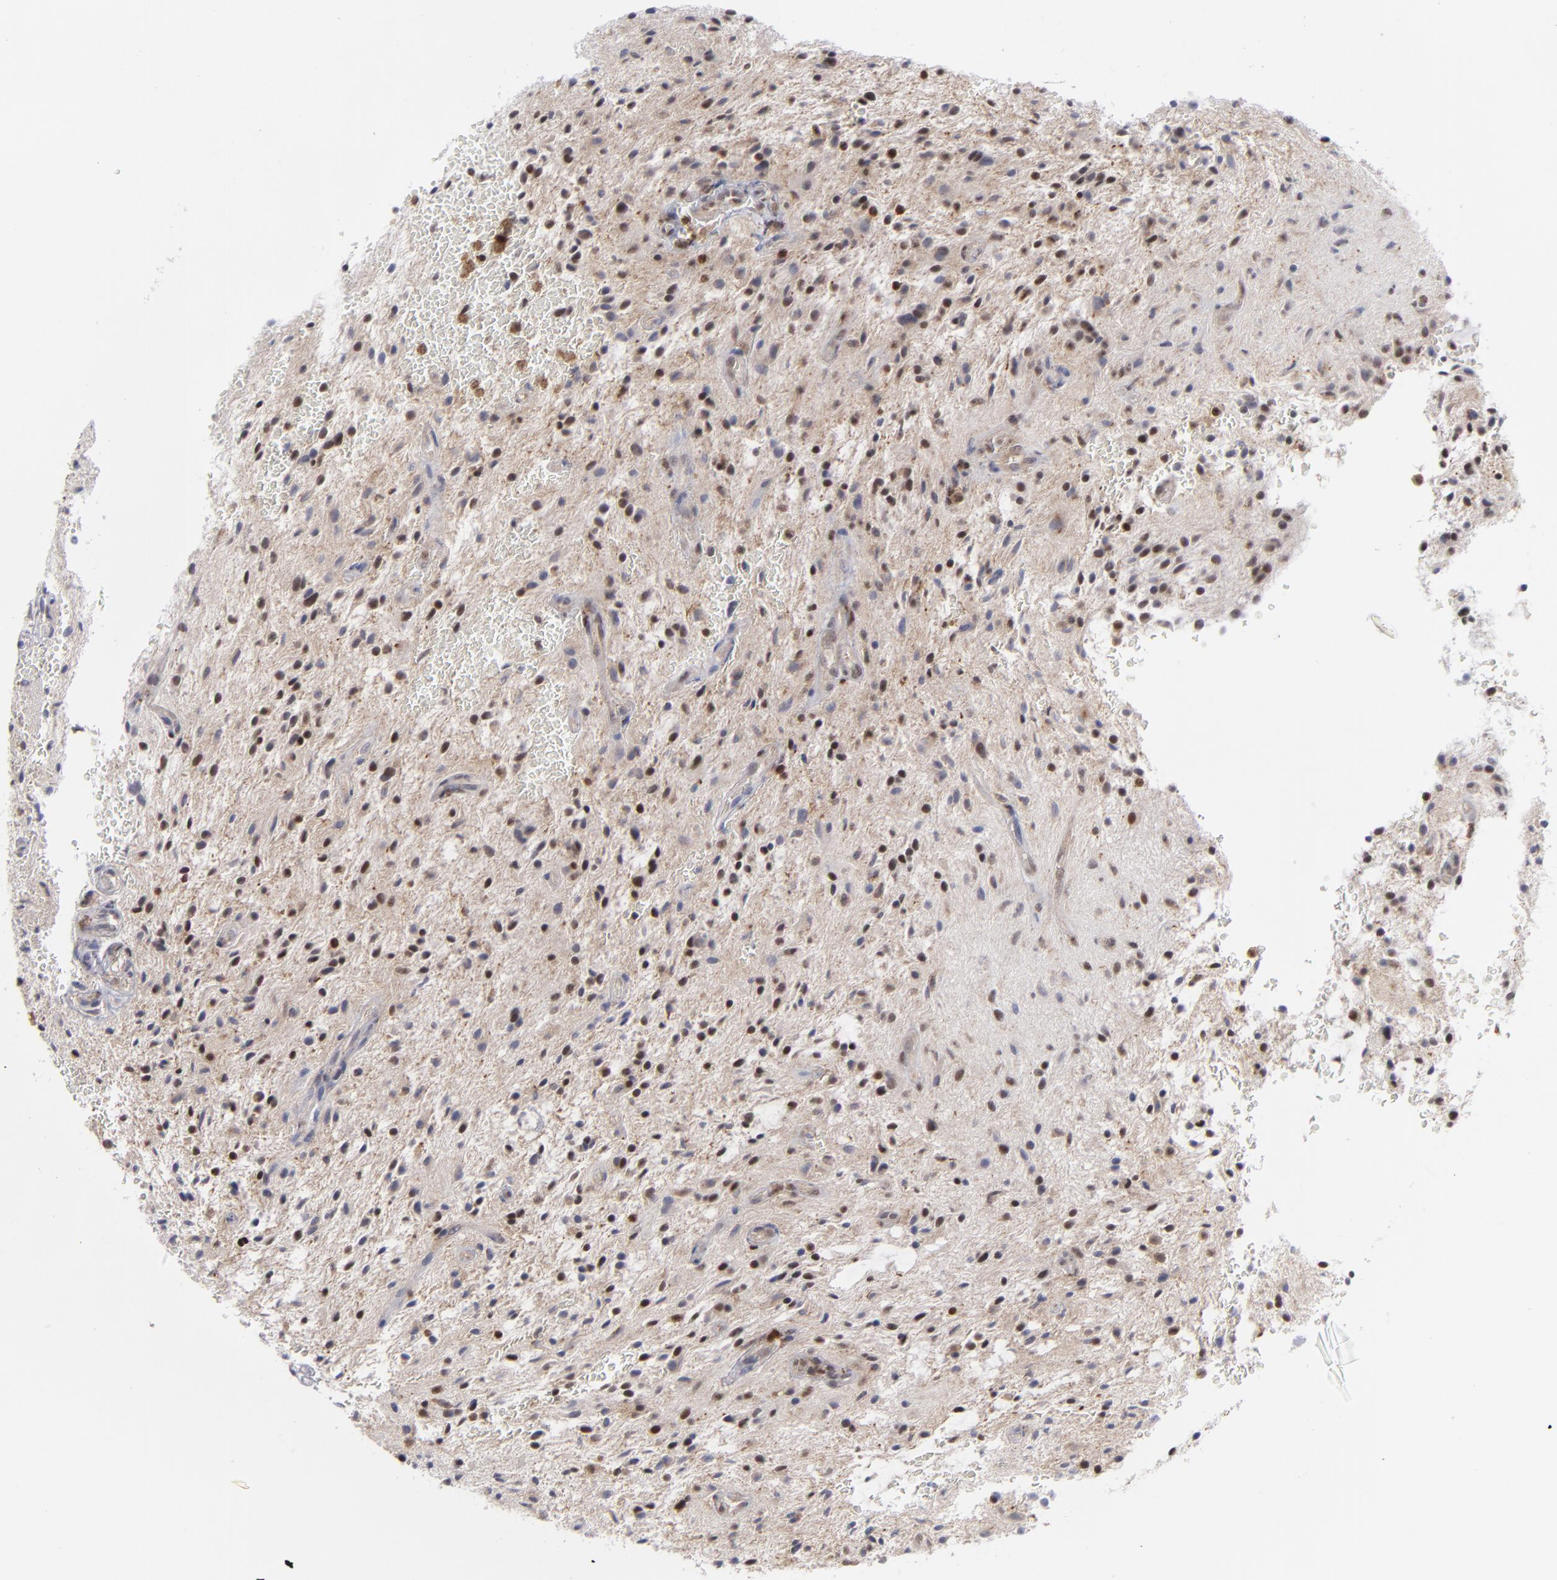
{"staining": {"intensity": "moderate", "quantity": "25%-75%", "location": "cytoplasmic/membranous,nuclear"}, "tissue": "glioma", "cell_type": "Tumor cells", "image_type": "cancer", "snomed": [{"axis": "morphology", "description": "Glioma, malignant, NOS"}, {"axis": "topography", "description": "Cerebellum"}], "caption": "Immunohistochemical staining of human malignant glioma reveals moderate cytoplasmic/membranous and nuclear protein staining in about 25%-75% of tumor cells.", "gene": "GSR", "patient": {"sex": "female", "age": 10}}